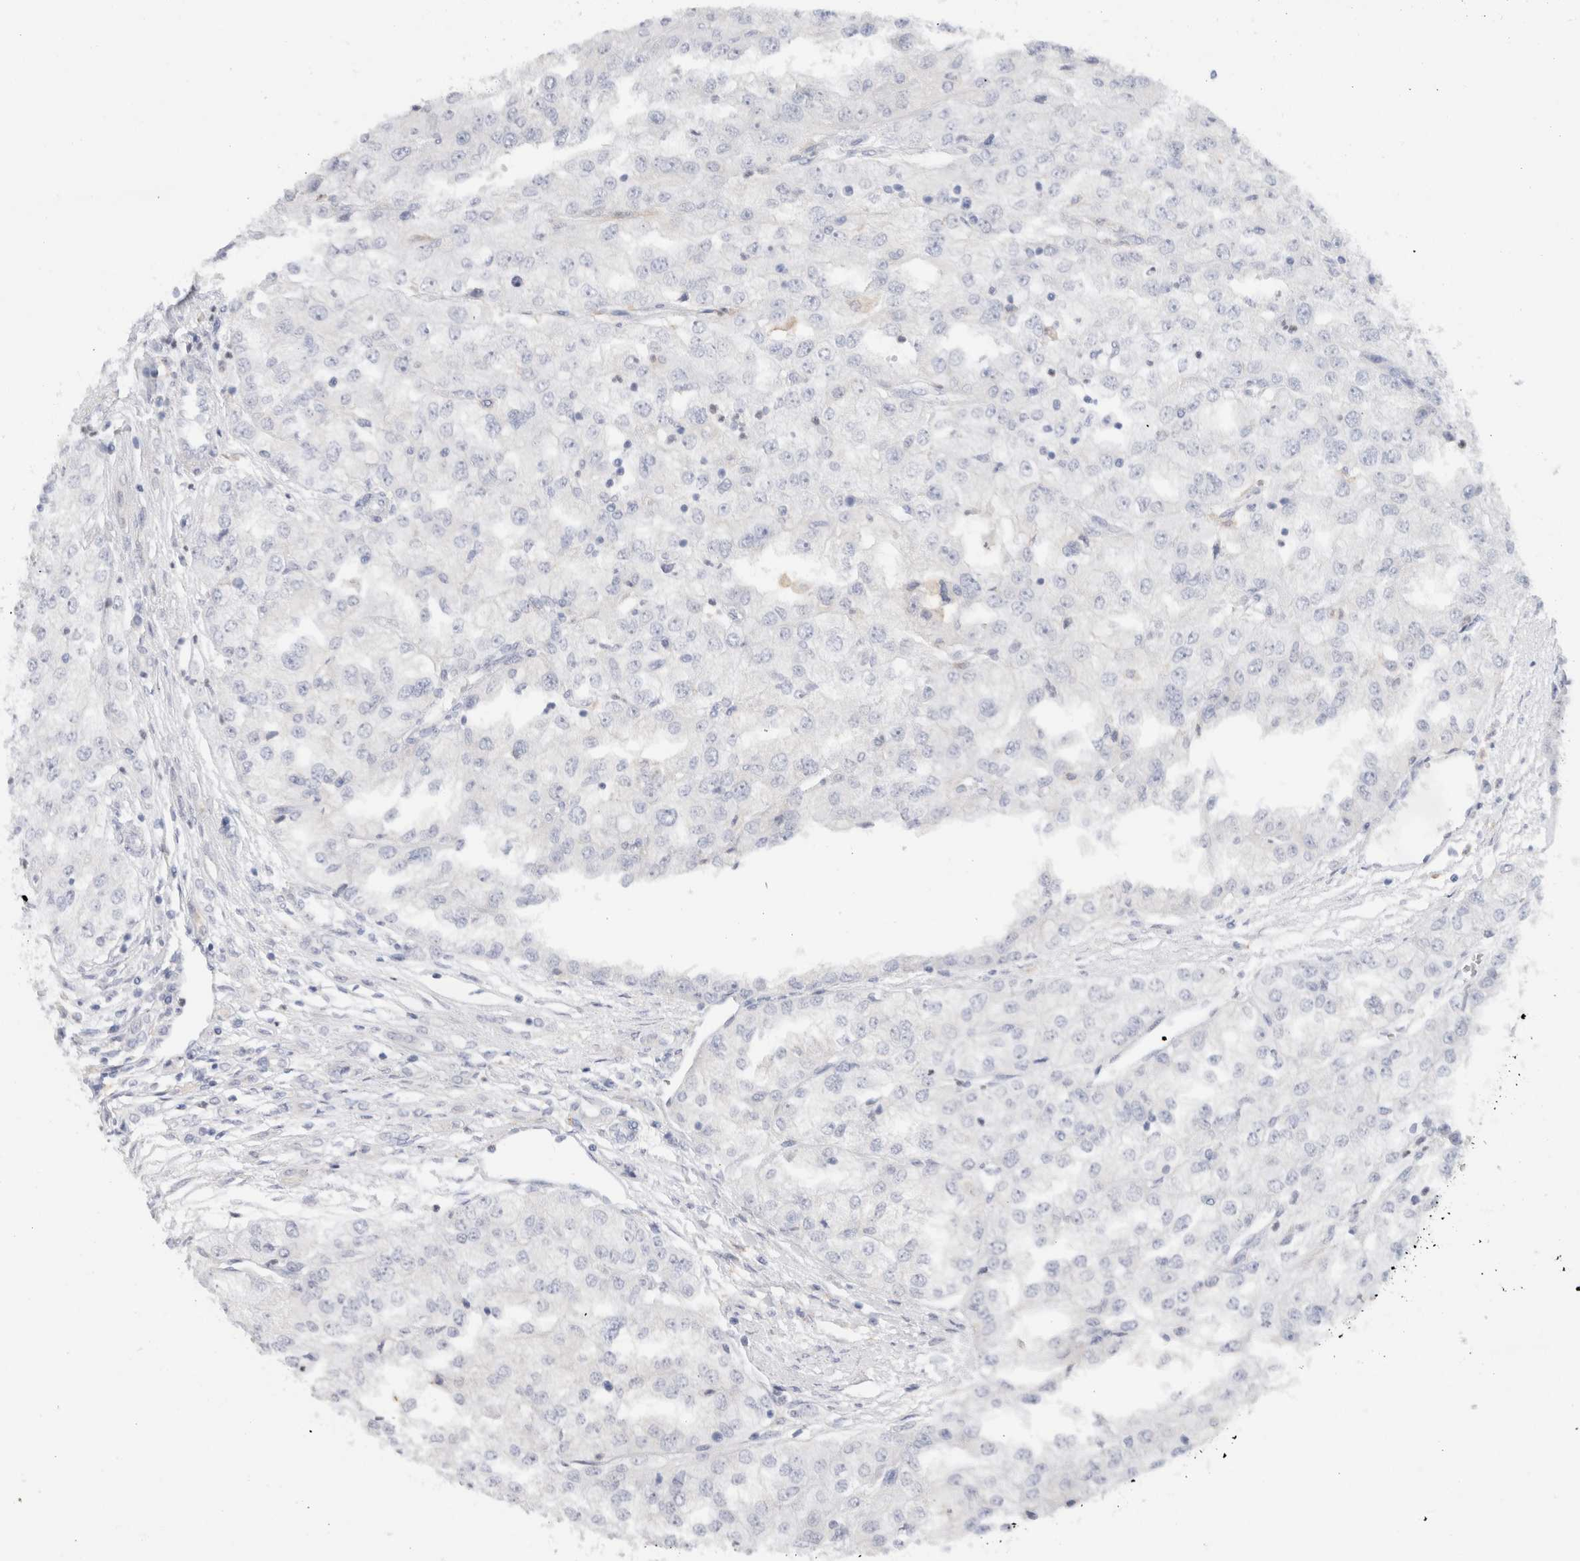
{"staining": {"intensity": "negative", "quantity": "none", "location": "none"}, "tissue": "renal cancer", "cell_type": "Tumor cells", "image_type": "cancer", "snomed": [{"axis": "morphology", "description": "Adenocarcinoma, NOS"}, {"axis": "topography", "description": "Kidney"}], "caption": "An immunohistochemistry (IHC) micrograph of renal cancer is shown. There is no staining in tumor cells of renal cancer. (Immunohistochemistry (ihc), brightfield microscopy, high magnification).", "gene": "ADAM30", "patient": {"sex": "female", "age": 54}}